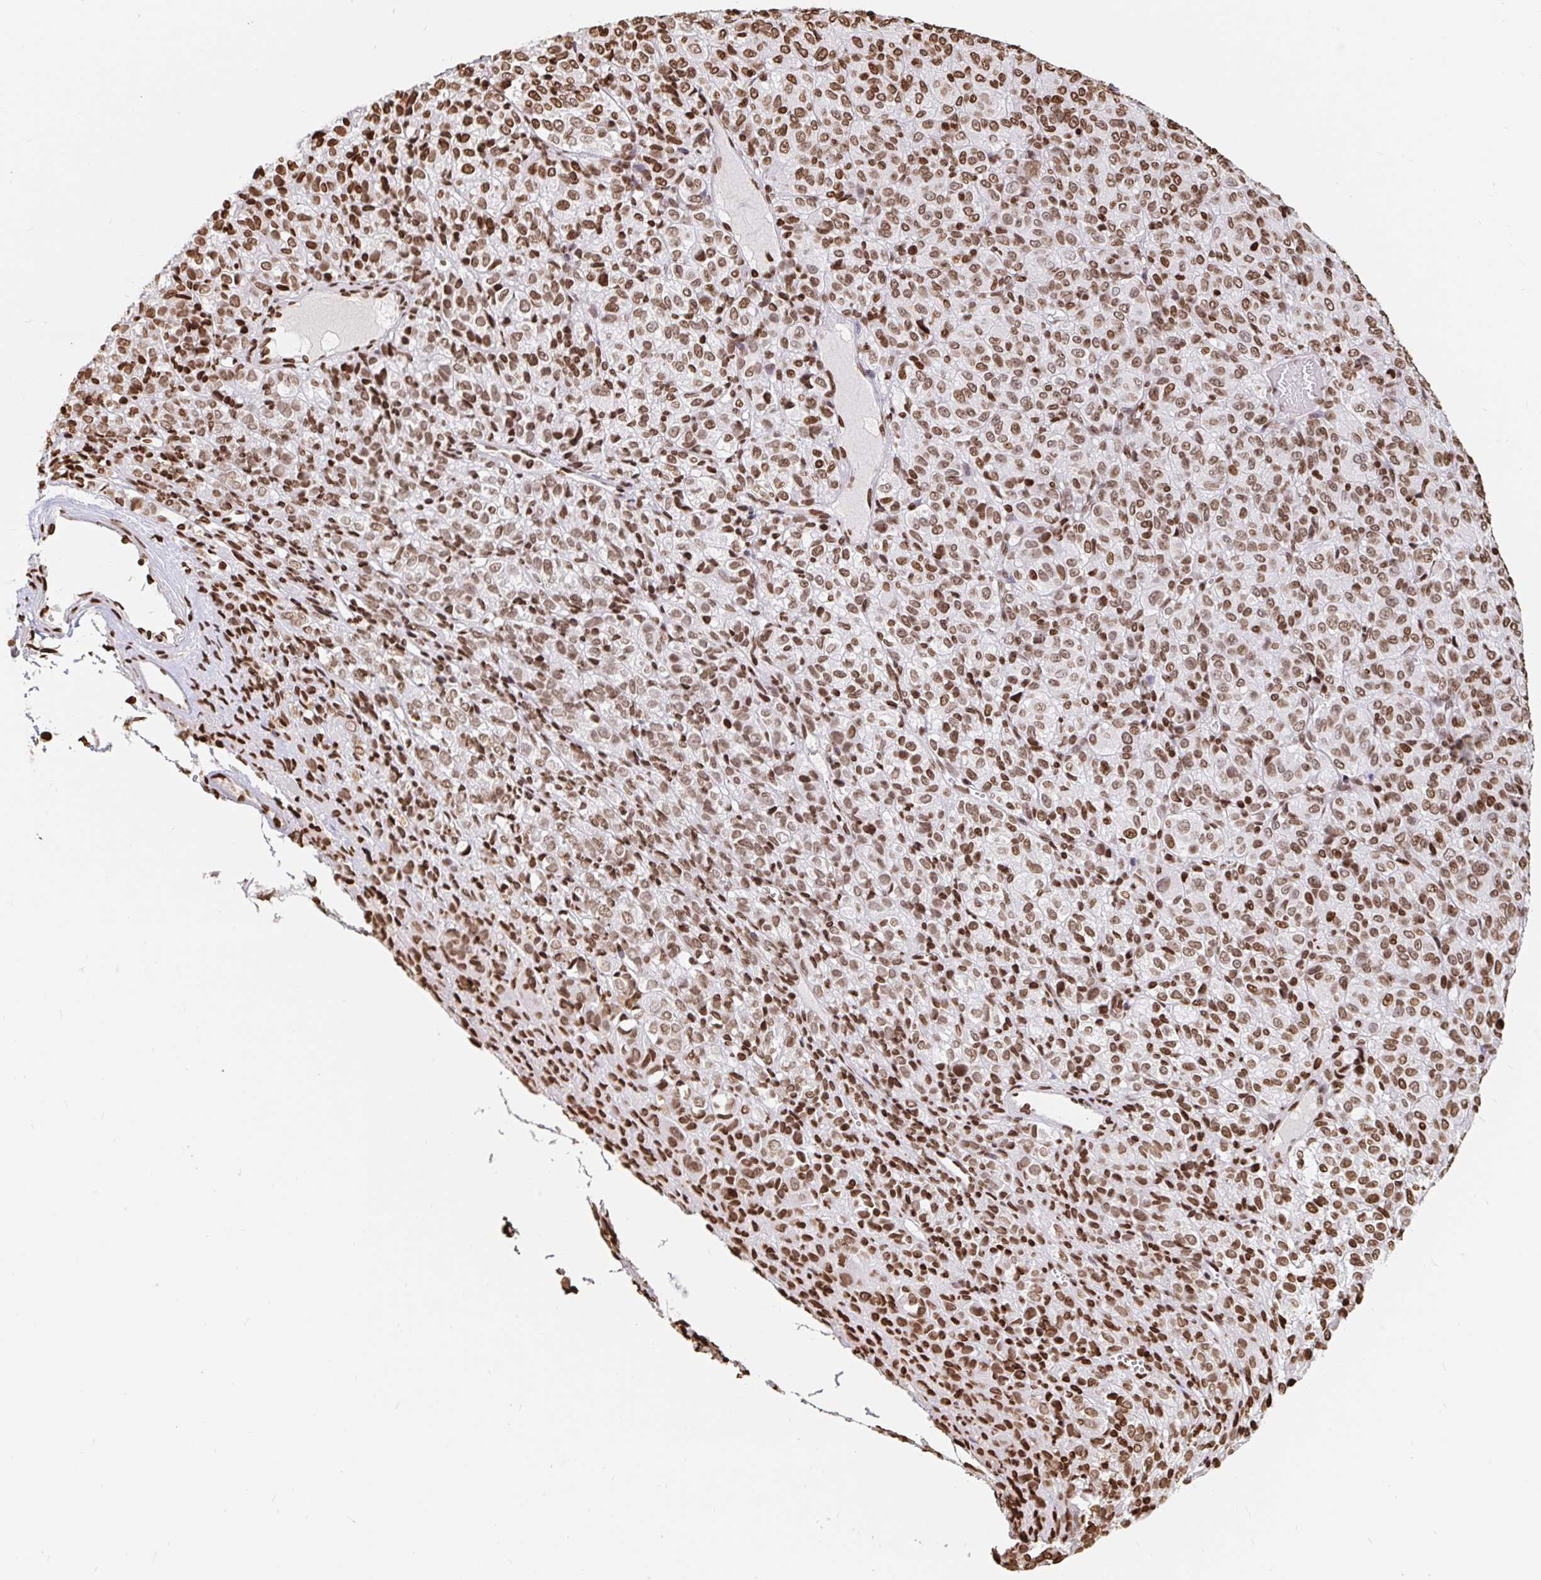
{"staining": {"intensity": "moderate", "quantity": ">75%", "location": "nuclear"}, "tissue": "melanoma", "cell_type": "Tumor cells", "image_type": "cancer", "snomed": [{"axis": "morphology", "description": "Malignant melanoma, Metastatic site"}, {"axis": "topography", "description": "Brain"}], "caption": "Immunohistochemistry (DAB) staining of malignant melanoma (metastatic site) demonstrates moderate nuclear protein expression in approximately >75% of tumor cells.", "gene": "H2BC5", "patient": {"sex": "female", "age": 56}}